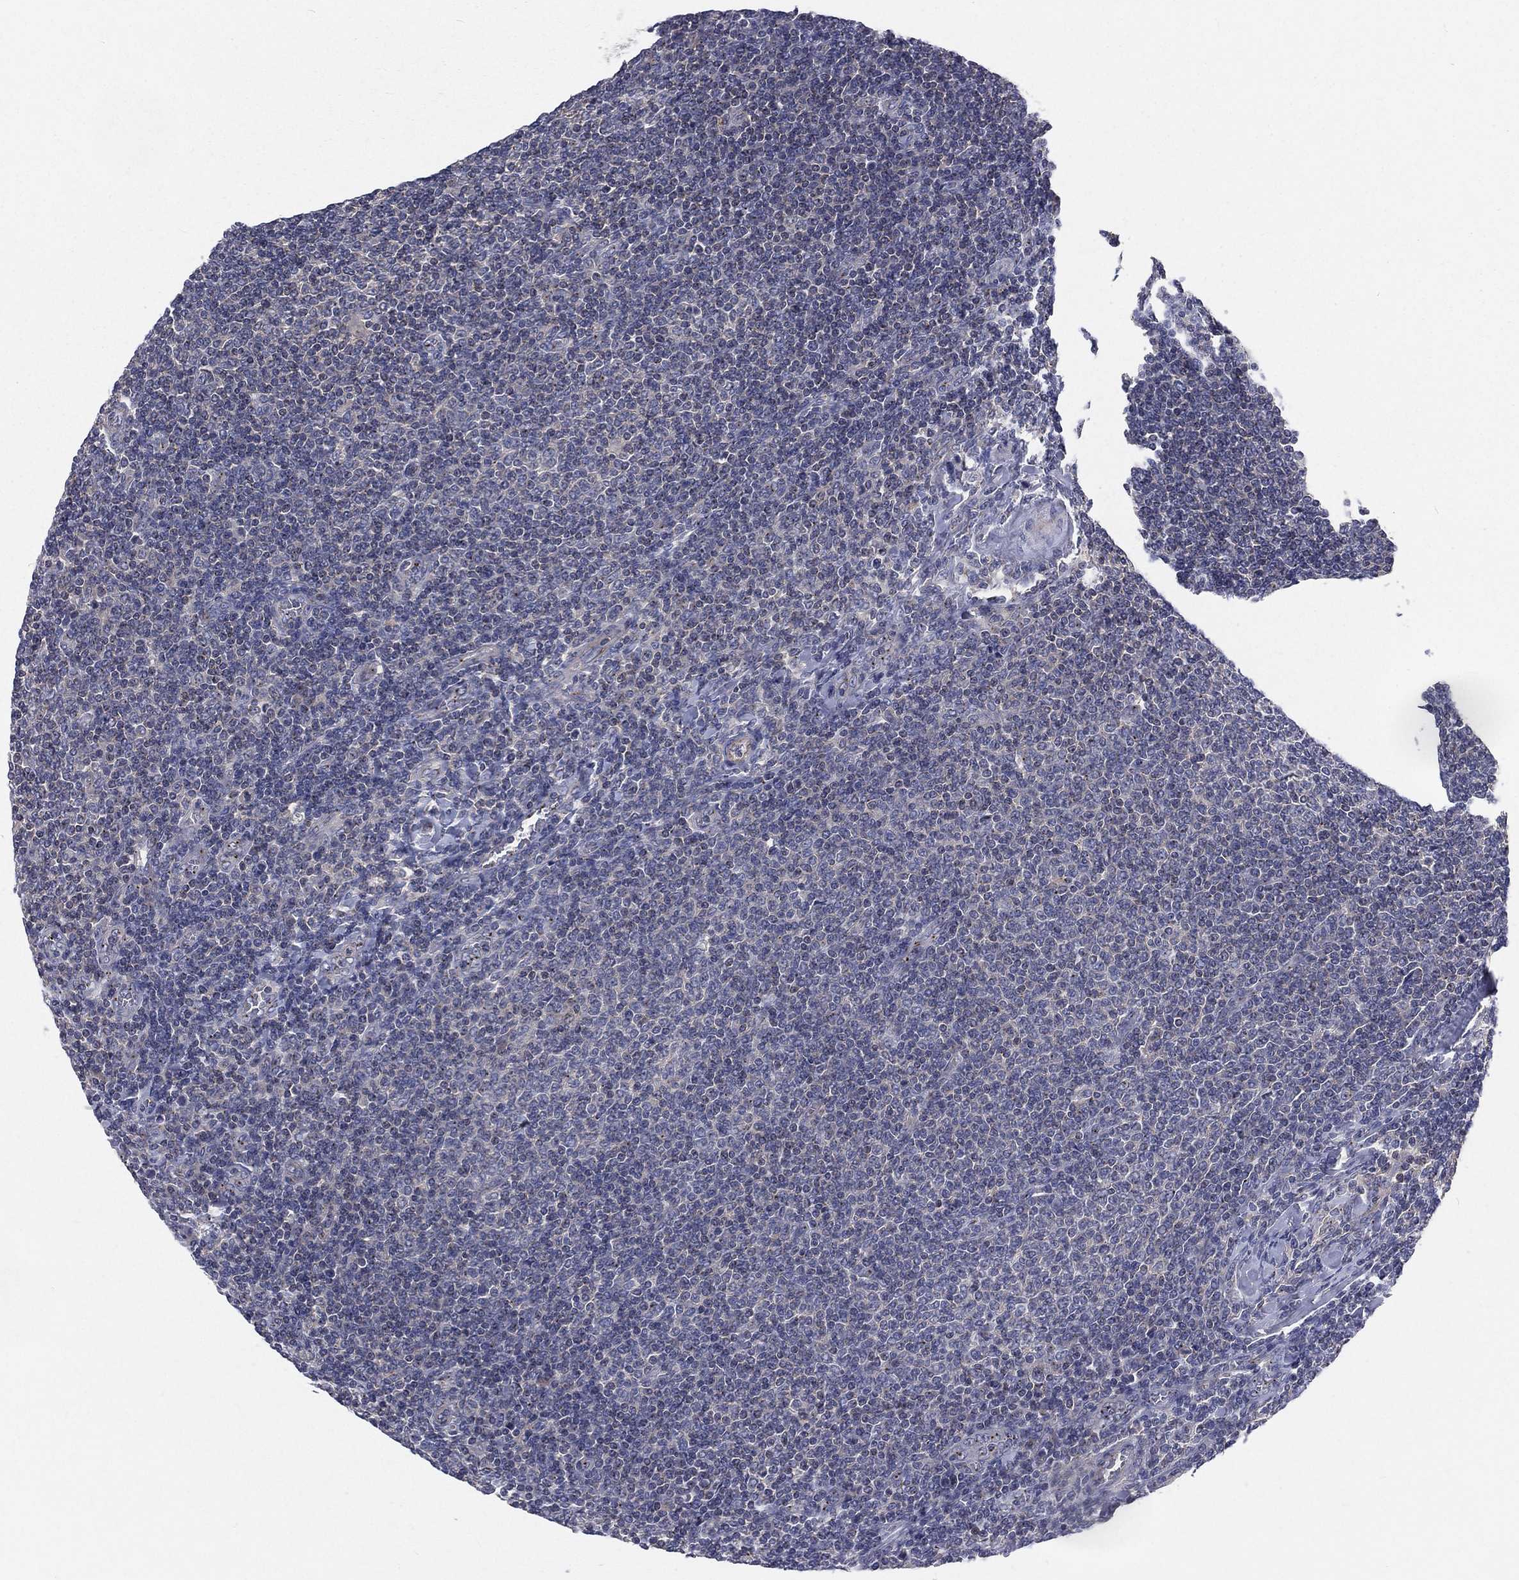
{"staining": {"intensity": "negative", "quantity": "none", "location": "none"}, "tissue": "lymphoma", "cell_type": "Tumor cells", "image_type": "cancer", "snomed": [{"axis": "morphology", "description": "Malignant lymphoma, non-Hodgkin's type, Low grade"}, {"axis": "topography", "description": "Lymph node"}], "caption": "An image of human lymphoma is negative for staining in tumor cells.", "gene": "CROCC", "patient": {"sex": "male", "age": 52}}